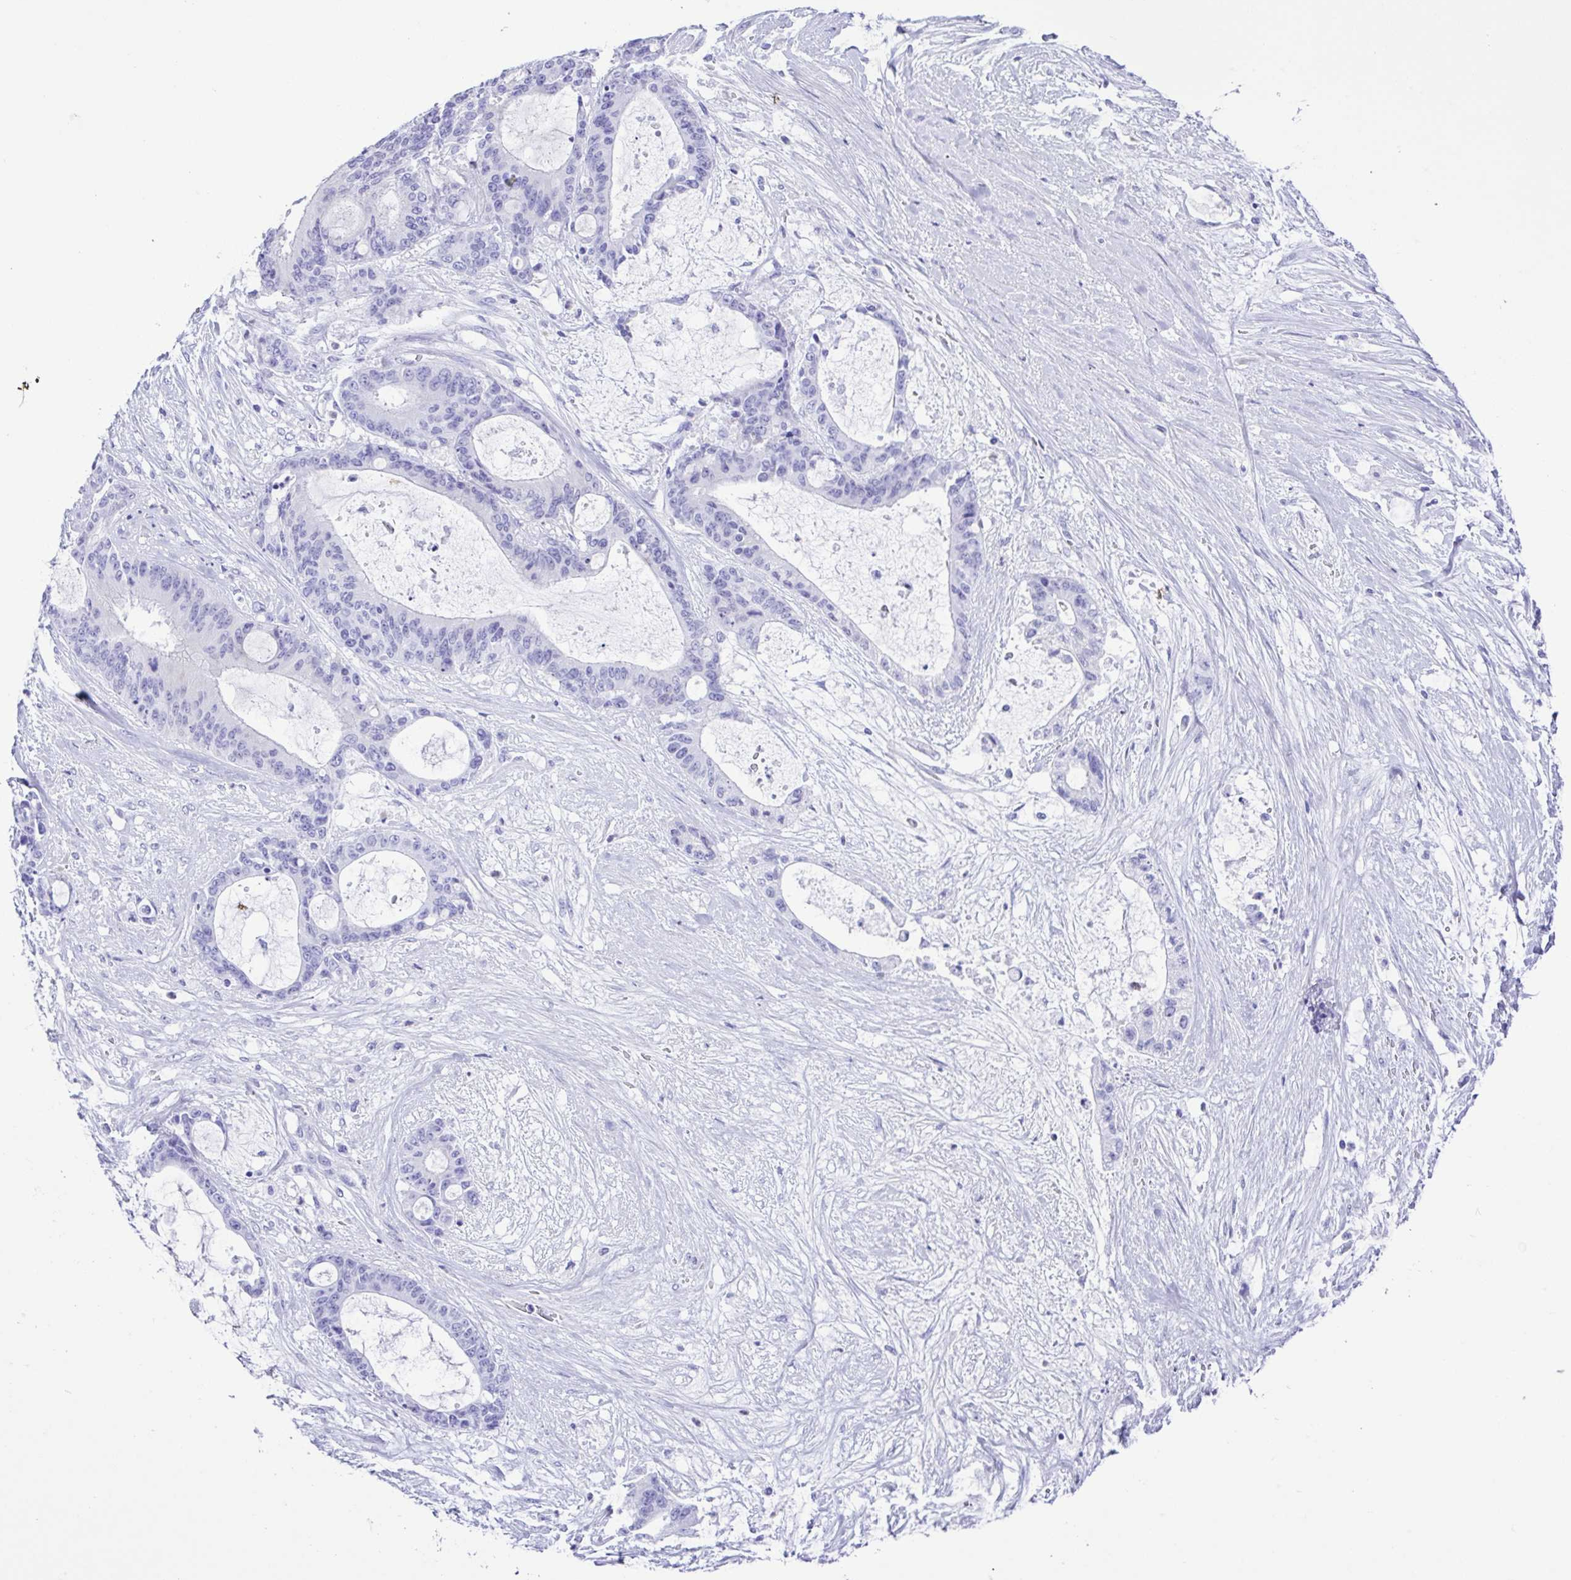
{"staining": {"intensity": "negative", "quantity": "none", "location": "none"}, "tissue": "liver cancer", "cell_type": "Tumor cells", "image_type": "cancer", "snomed": [{"axis": "morphology", "description": "Normal tissue, NOS"}, {"axis": "morphology", "description": "Cholangiocarcinoma"}, {"axis": "topography", "description": "Liver"}, {"axis": "topography", "description": "Peripheral nerve tissue"}], "caption": "DAB immunohistochemical staining of cholangiocarcinoma (liver) demonstrates no significant expression in tumor cells.", "gene": "GPR17", "patient": {"sex": "female", "age": 73}}